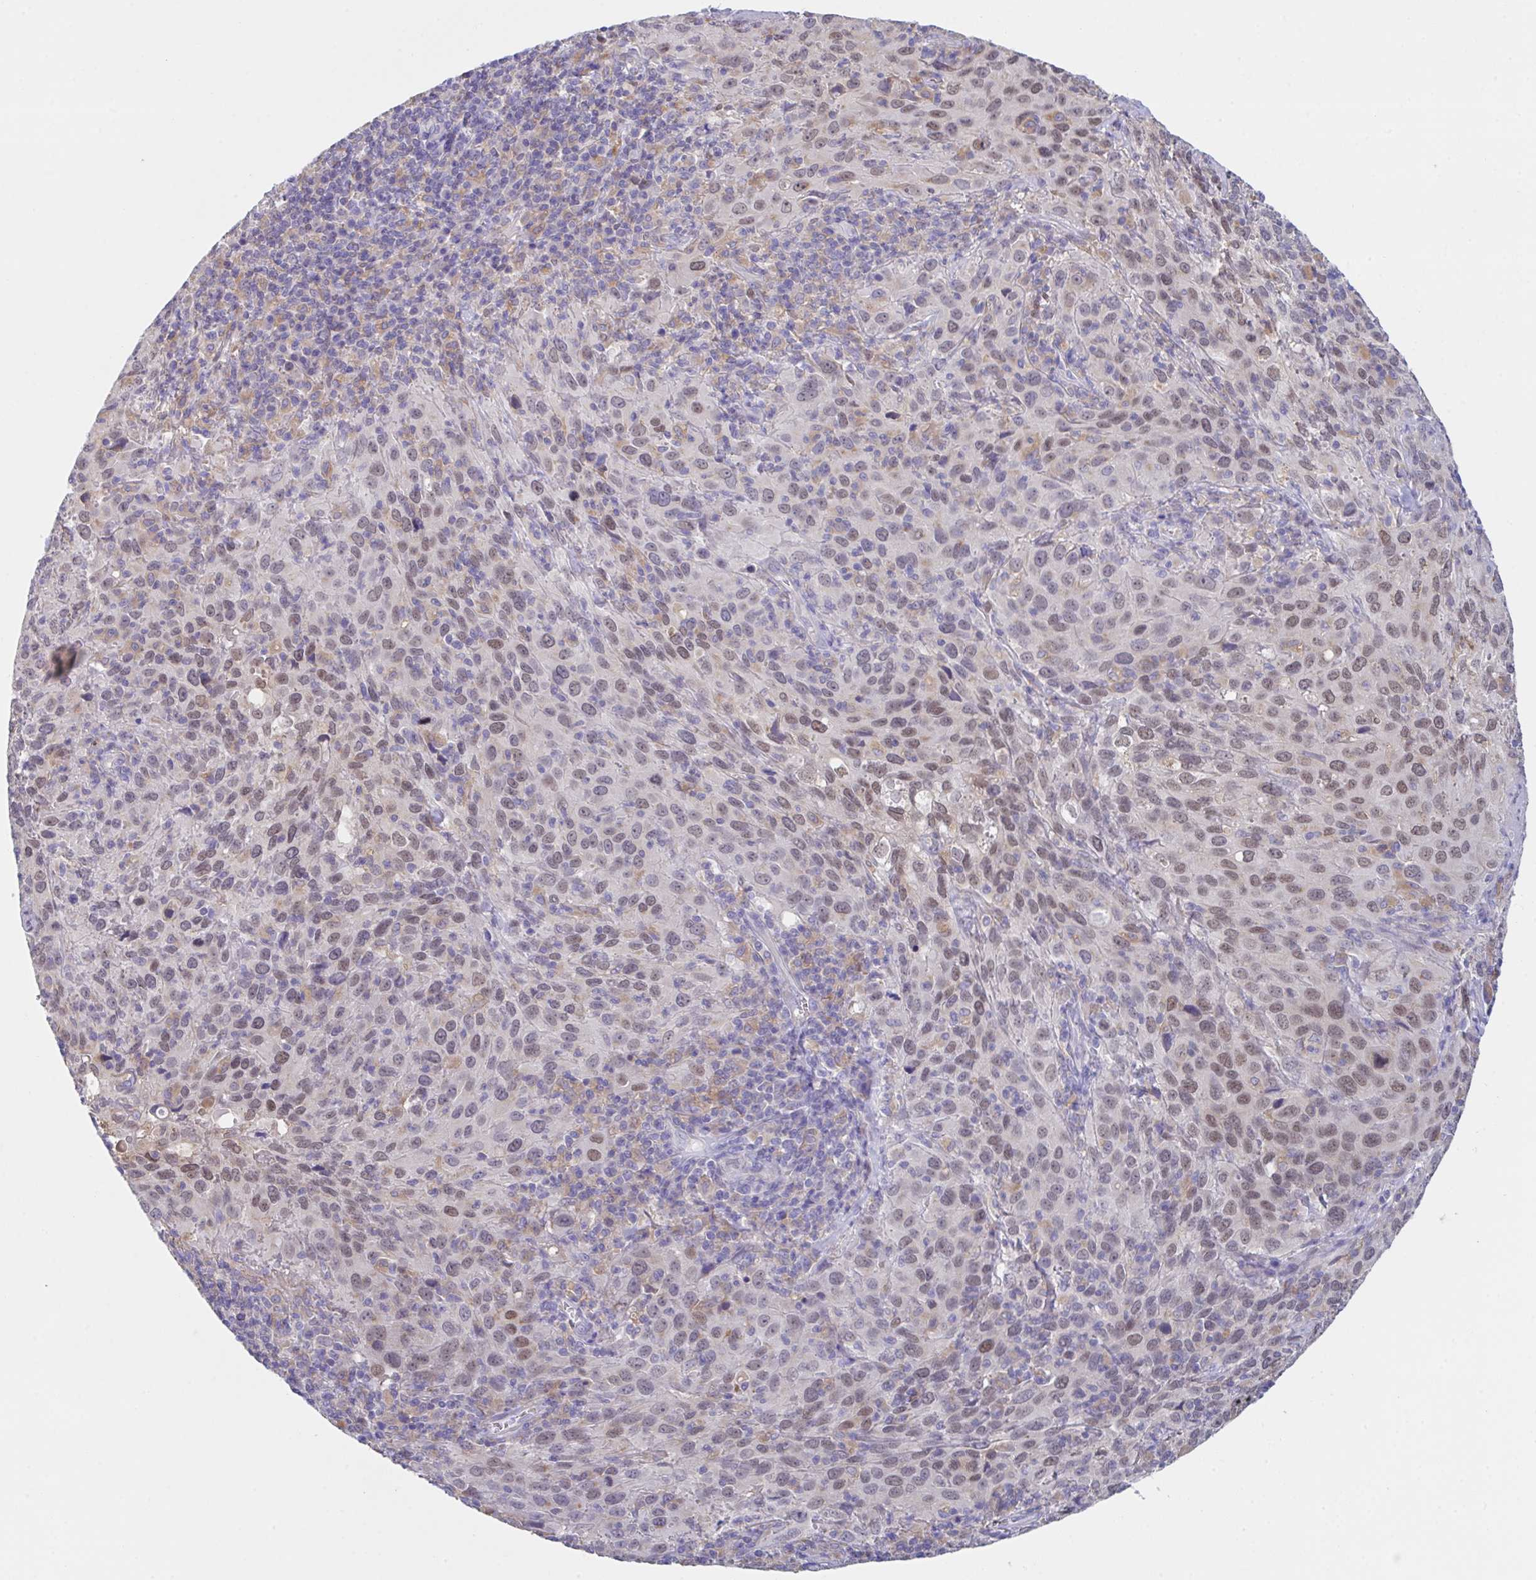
{"staining": {"intensity": "moderate", "quantity": "25%-75%", "location": "nuclear"}, "tissue": "cervical cancer", "cell_type": "Tumor cells", "image_type": "cancer", "snomed": [{"axis": "morphology", "description": "Squamous cell carcinoma, NOS"}, {"axis": "topography", "description": "Cervix"}], "caption": "DAB (3,3'-diaminobenzidine) immunohistochemical staining of squamous cell carcinoma (cervical) demonstrates moderate nuclear protein positivity in approximately 25%-75% of tumor cells. Nuclei are stained in blue.", "gene": "TFAP2C", "patient": {"sex": "female", "age": 51}}